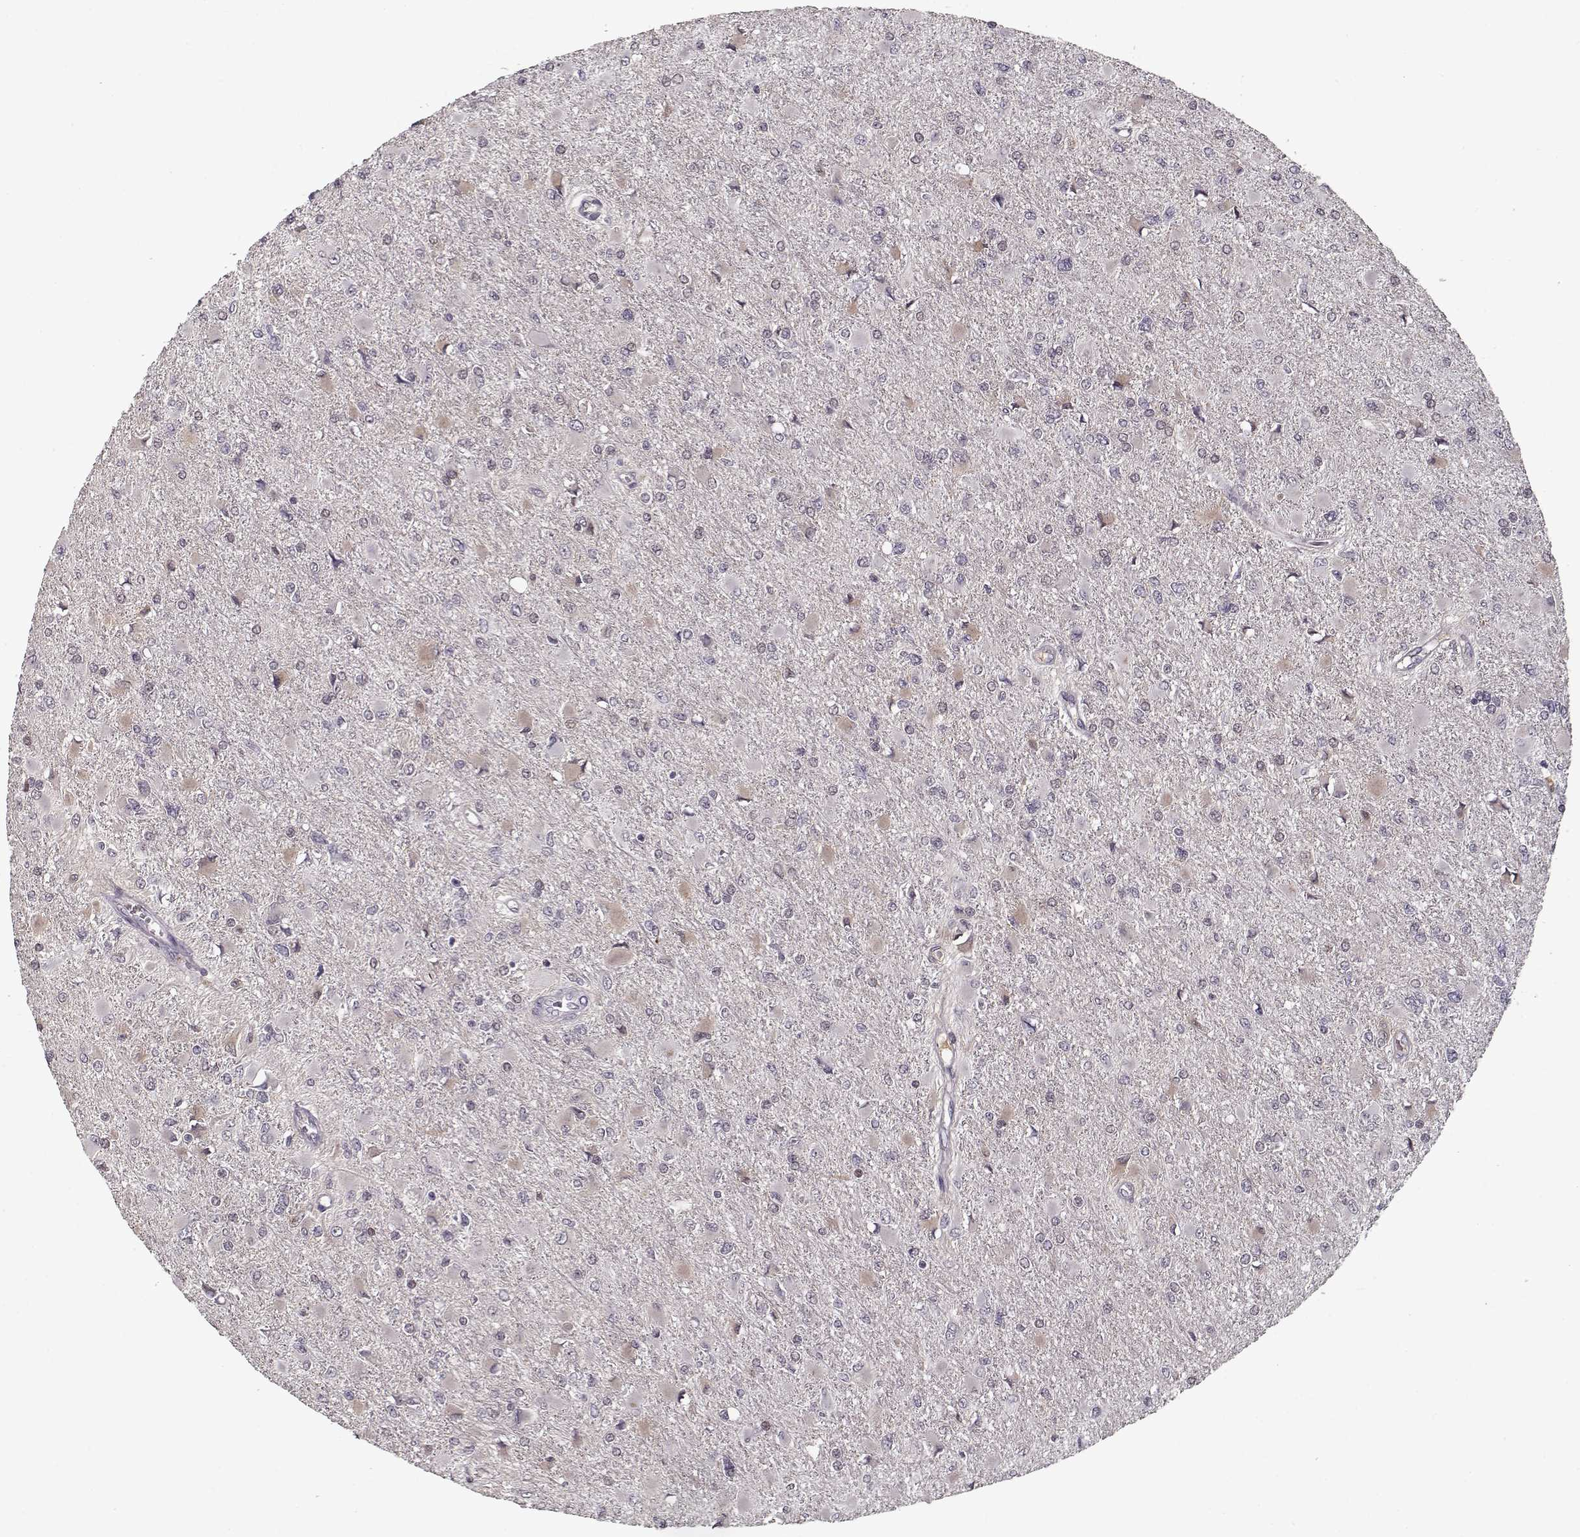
{"staining": {"intensity": "negative", "quantity": "none", "location": "none"}, "tissue": "glioma", "cell_type": "Tumor cells", "image_type": "cancer", "snomed": [{"axis": "morphology", "description": "Glioma, malignant, High grade"}, {"axis": "topography", "description": "Cerebral cortex"}], "caption": "This histopathology image is of high-grade glioma (malignant) stained with IHC to label a protein in brown with the nuclei are counter-stained blue. There is no expression in tumor cells.", "gene": "AFM", "patient": {"sex": "female", "age": 36}}